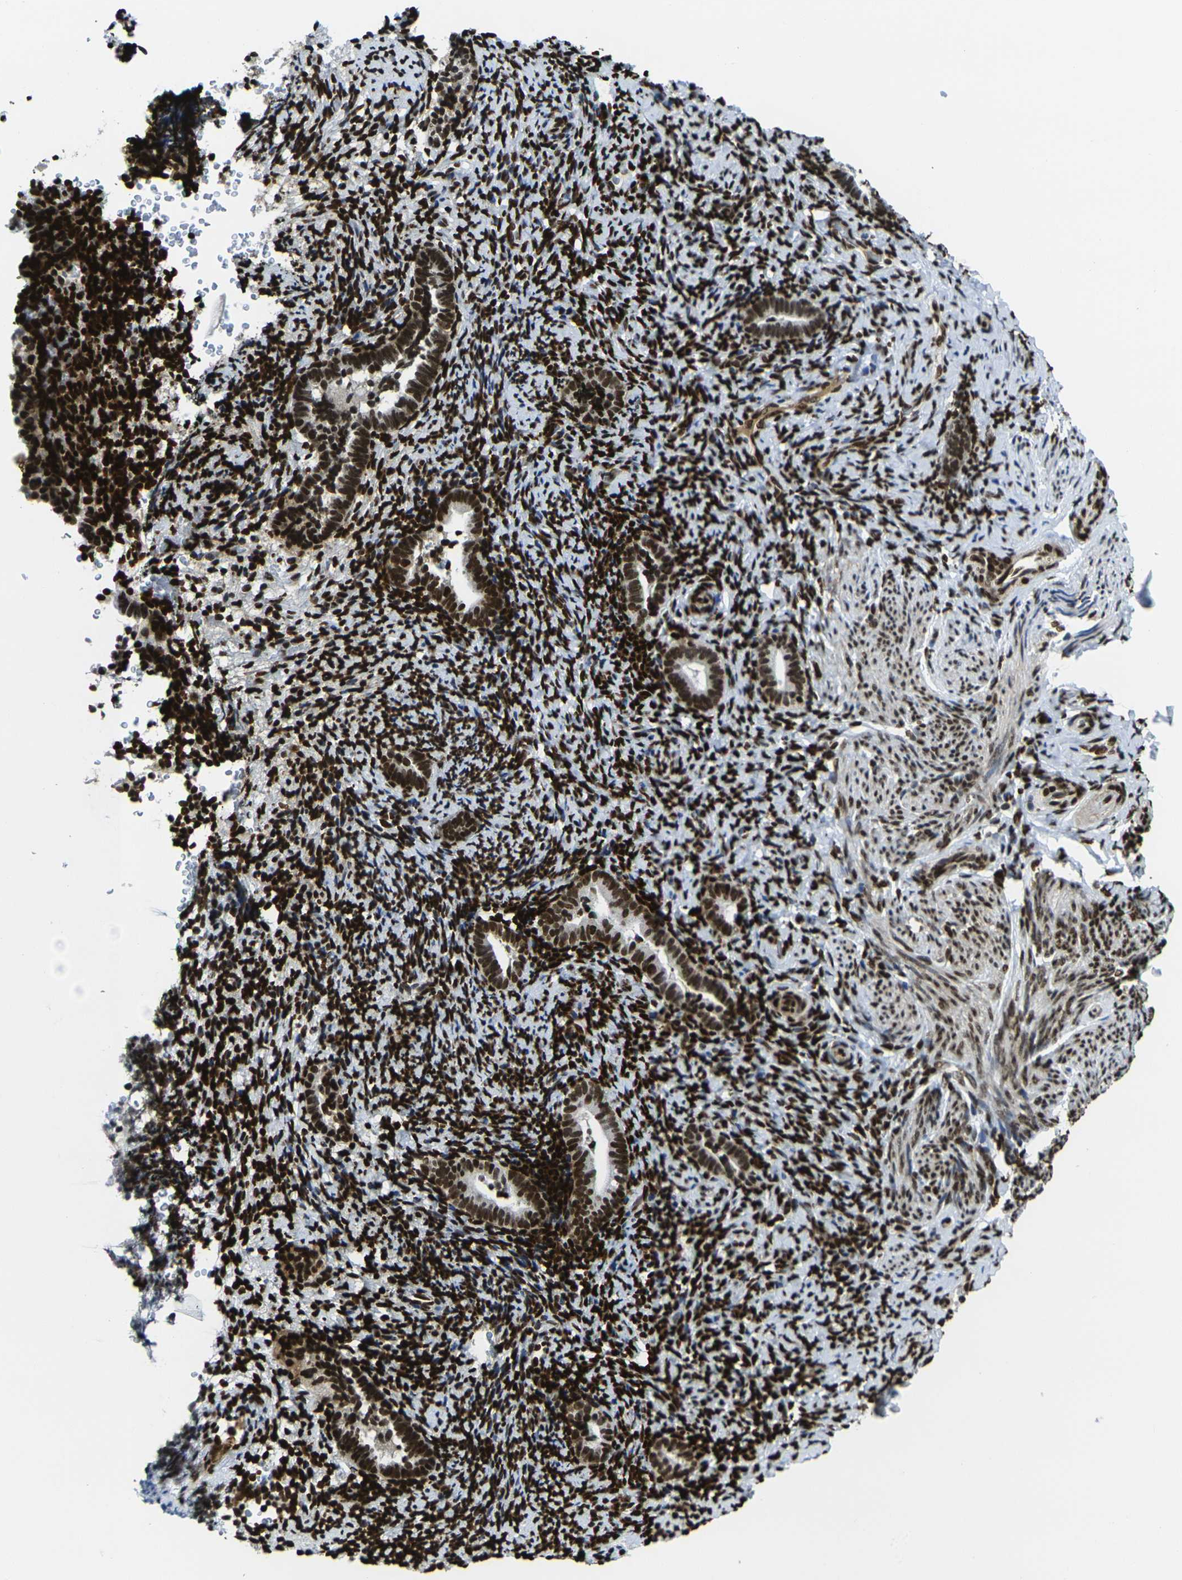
{"staining": {"intensity": "strong", "quantity": ">75%", "location": "nuclear"}, "tissue": "endometrium", "cell_type": "Cells in endometrial stroma", "image_type": "normal", "snomed": [{"axis": "morphology", "description": "Normal tissue, NOS"}, {"axis": "topography", "description": "Endometrium"}], "caption": "Endometrium stained with DAB (3,3'-diaminobenzidine) IHC reveals high levels of strong nuclear positivity in approximately >75% of cells in endometrial stroma. Nuclei are stained in blue.", "gene": "H1", "patient": {"sex": "female", "age": 51}}